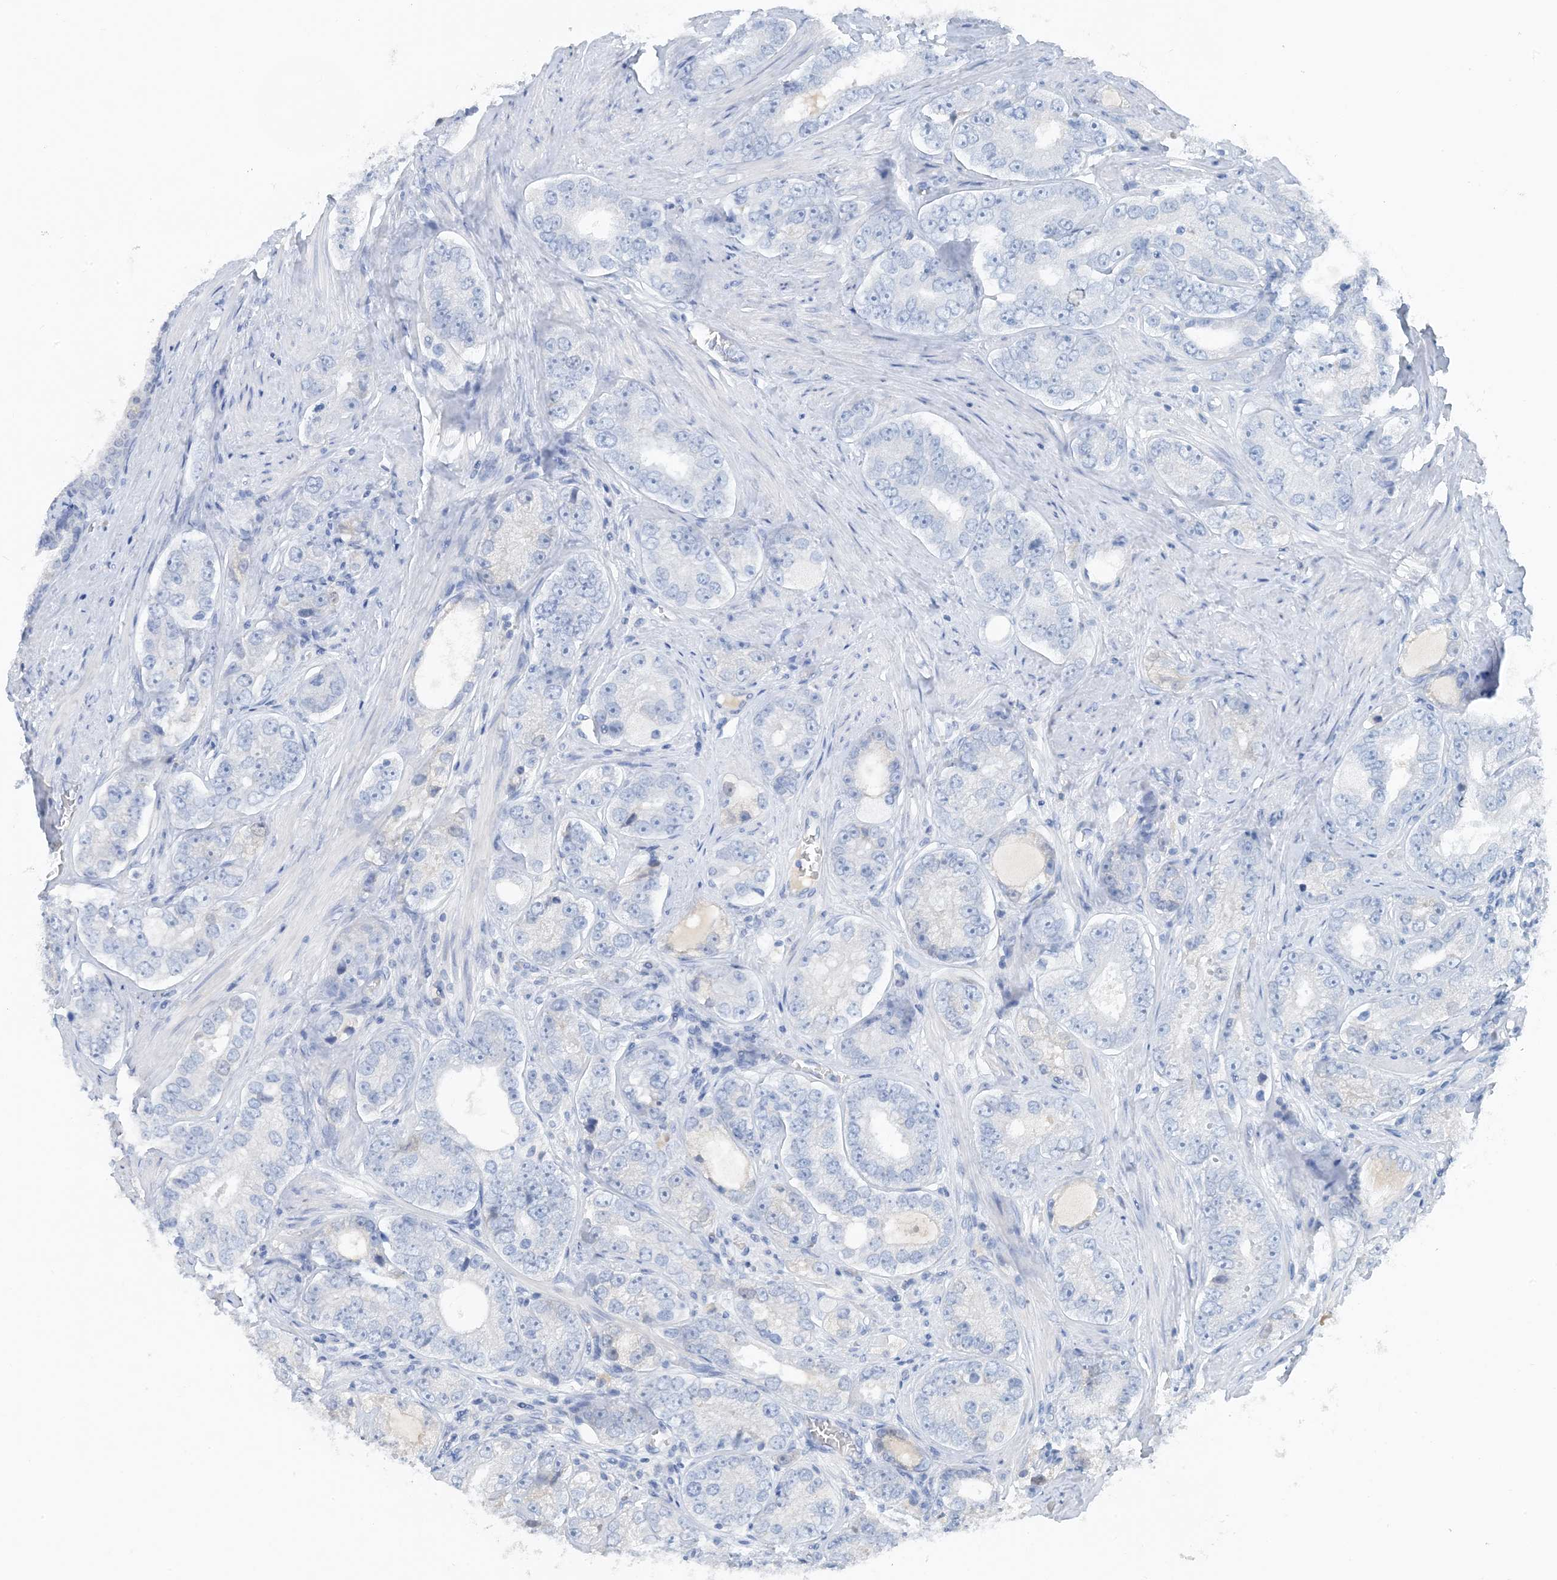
{"staining": {"intensity": "negative", "quantity": "none", "location": "none"}, "tissue": "prostate cancer", "cell_type": "Tumor cells", "image_type": "cancer", "snomed": [{"axis": "morphology", "description": "Adenocarcinoma, High grade"}, {"axis": "topography", "description": "Prostate"}], "caption": "Tumor cells are negative for protein expression in human prostate cancer.", "gene": "CTRL", "patient": {"sex": "male", "age": 56}}